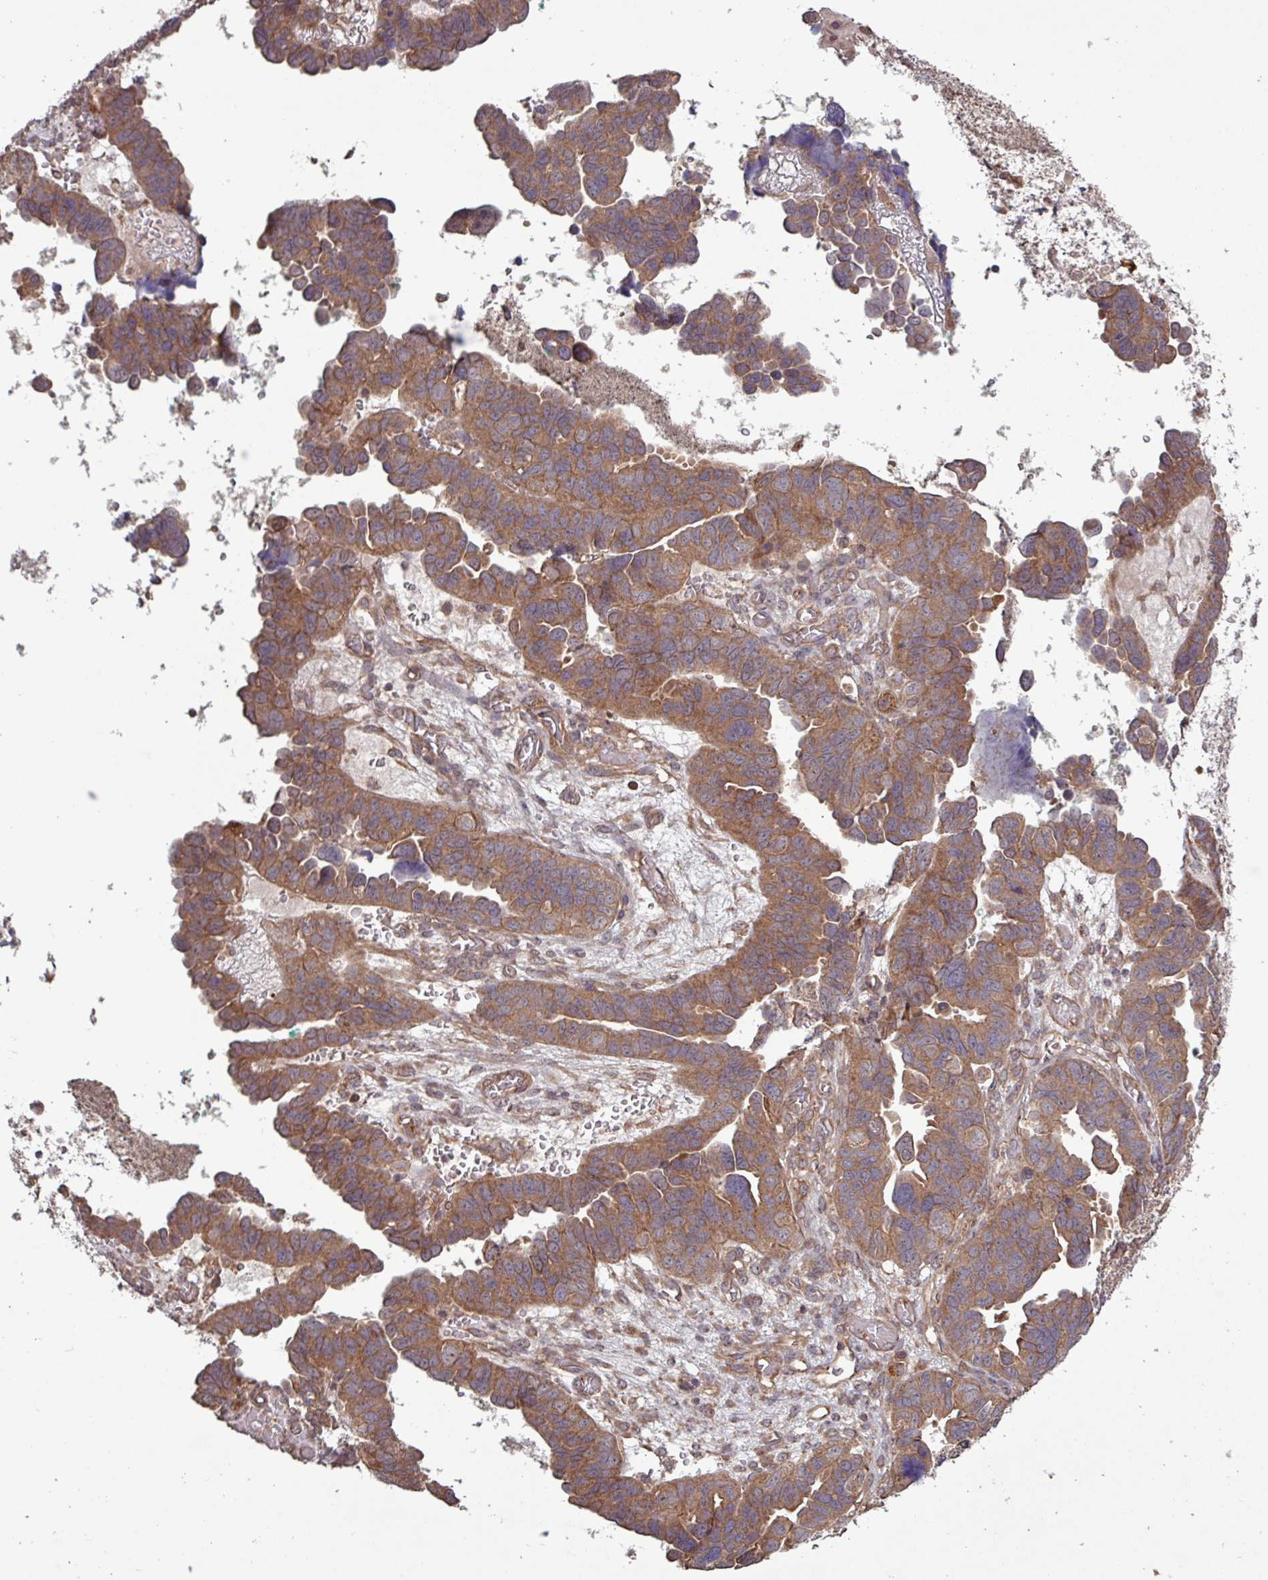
{"staining": {"intensity": "moderate", "quantity": ">75%", "location": "cytoplasmic/membranous"}, "tissue": "ovarian cancer", "cell_type": "Tumor cells", "image_type": "cancer", "snomed": [{"axis": "morphology", "description": "Cystadenocarcinoma, serous, NOS"}, {"axis": "topography", "description": "Ovary"}], "caption": "Immunohistochemistry (IHC) (DAB (3,3'-diaminobenzidine)) staining of ovarian cancer (serous cystadenocarcinoma) reveals moderate cytoplasmic/membranous protein expression in about >75% of tumor cells.", "gene": "TRABD2A", "patient": {"sex": "female", "age": 64}}